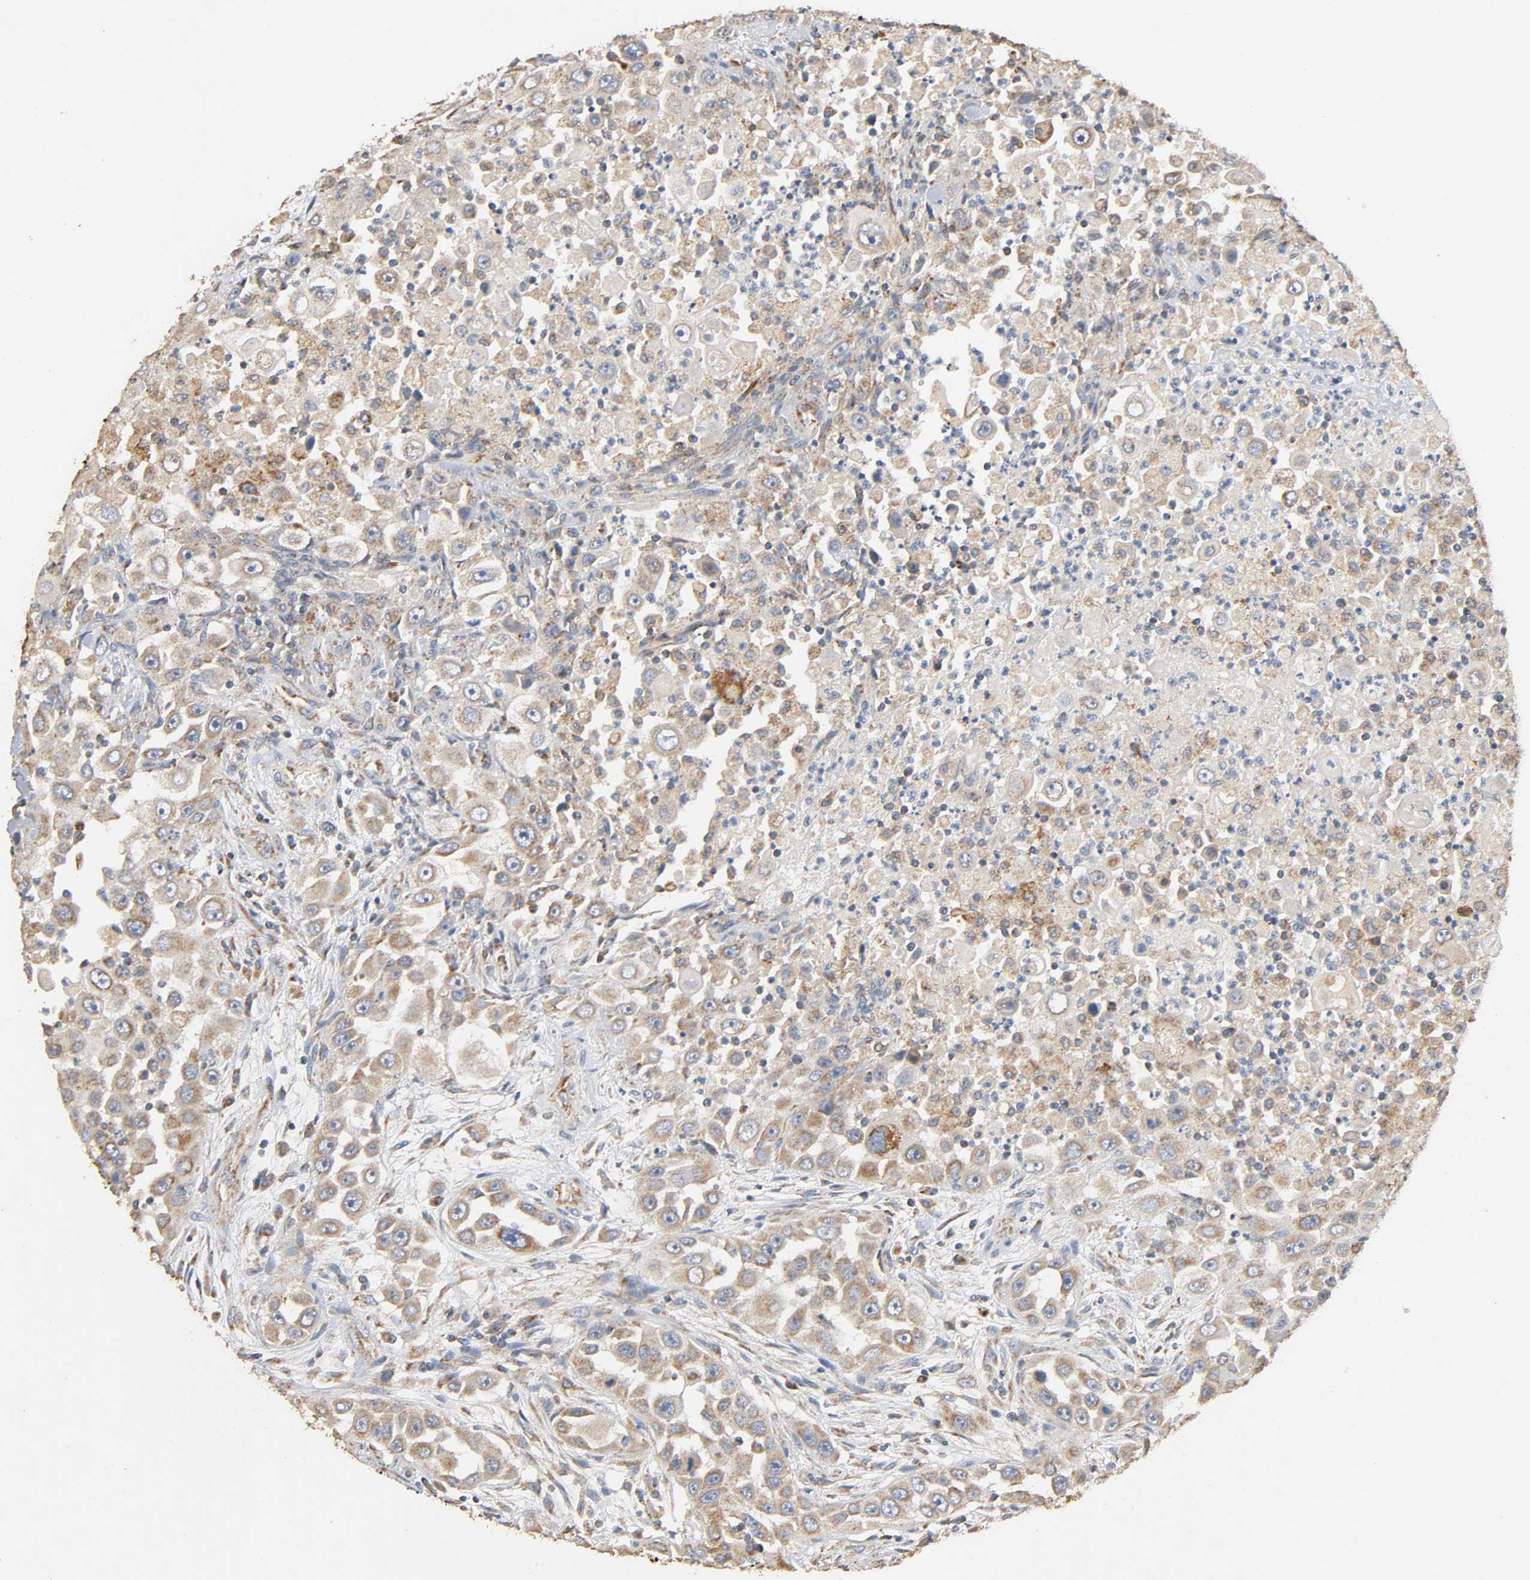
{"staining": {"intensity": "weak", "quantity": ">75%", "location": "cytoplasmic/membranous"}, "tissue": "head and neck cancer", "cell_type": "Tumor cells", "image_type": "cancer", "snomed": [{"axis": "morphology", "description": "Carcinoma, NOS"}, {"axis": "topography", "description": "Head-Neck"}], "caption": "Head and neck cancer (carcinoma) stained with a brown dye shows weak cytoplasmic/membranous positive positivity in about >75% of tumor cells.", "gene": "NDUFS3", "patient": {"sex": "male", "age": 87}}